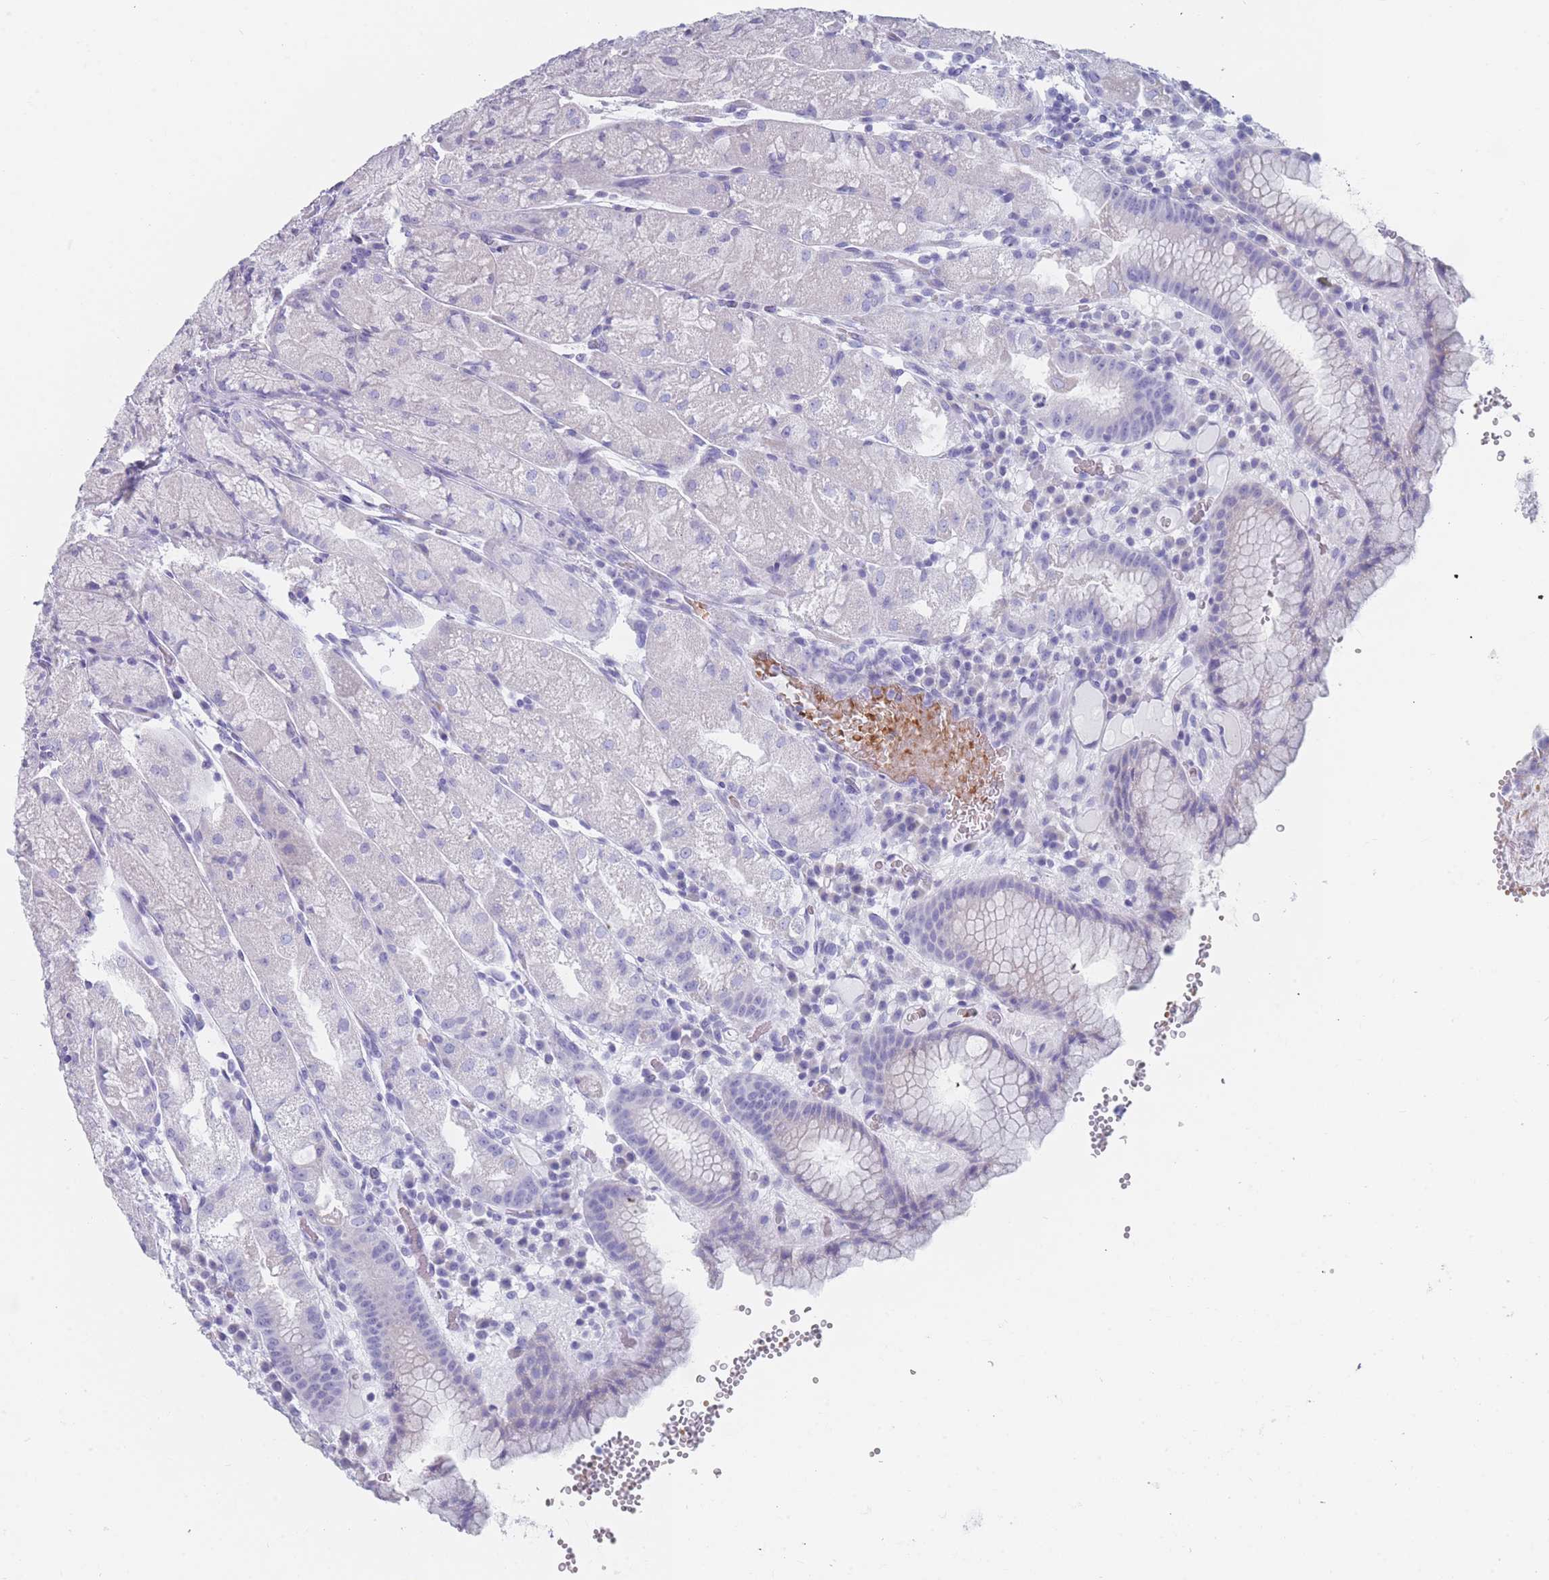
{"staining": {"intensity": "negative", "quantity": "none", "location": "none"}, "tissue": "stomach", "cell_type": "Glandular cells", "image_type": "normal", "snomed": [{"axis": "morphology", "description": "Normal tissue, NOS"}, {"axis": "topography", "description": "Stomach, upper"}], "caption": "Histopathology image shows no significant protein positivity in glandular cells of benign stomach.", "gene": "OR5D16", "patient": {"sex": "male", "age": 52}}